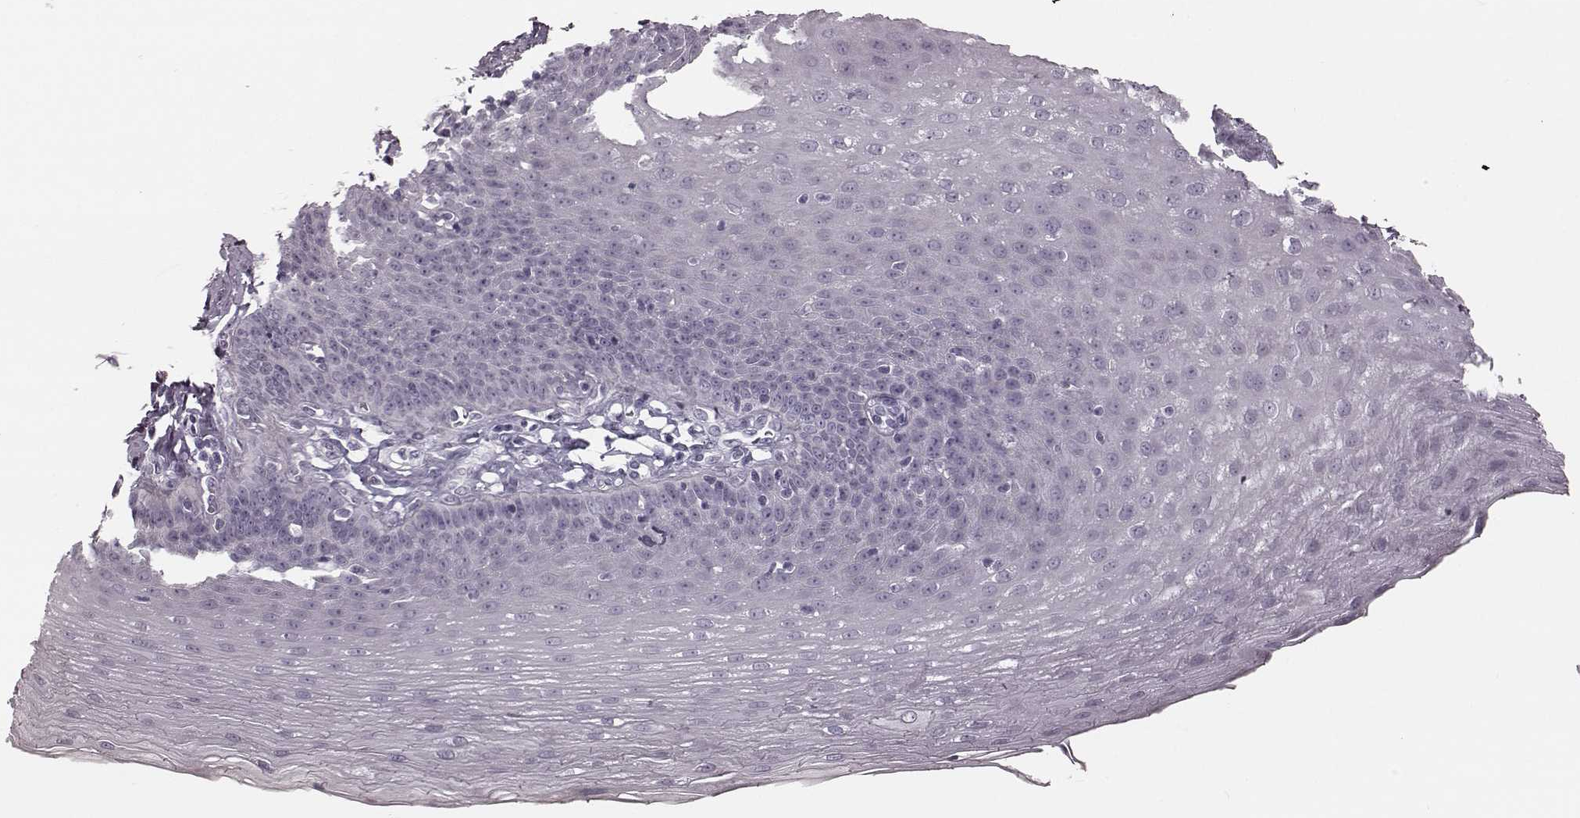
{"staining": {"intensity": "negative", "quantity": "none", "location": "none"}, "tissue": "esophagus", "cell_type": "Squamous epithelial cells", "image_type": "normal", "snomed": [{"axis": "morphology", "description": "Normal tissue, NOS"}, {"axis": "topography", "description": "Esophagus"}], "caption": "Squamous epithelial cells show no significant protein staining in normal esophagus.", "gene": "ZNF433", "patient": {"sex": "female", "age": 81}}